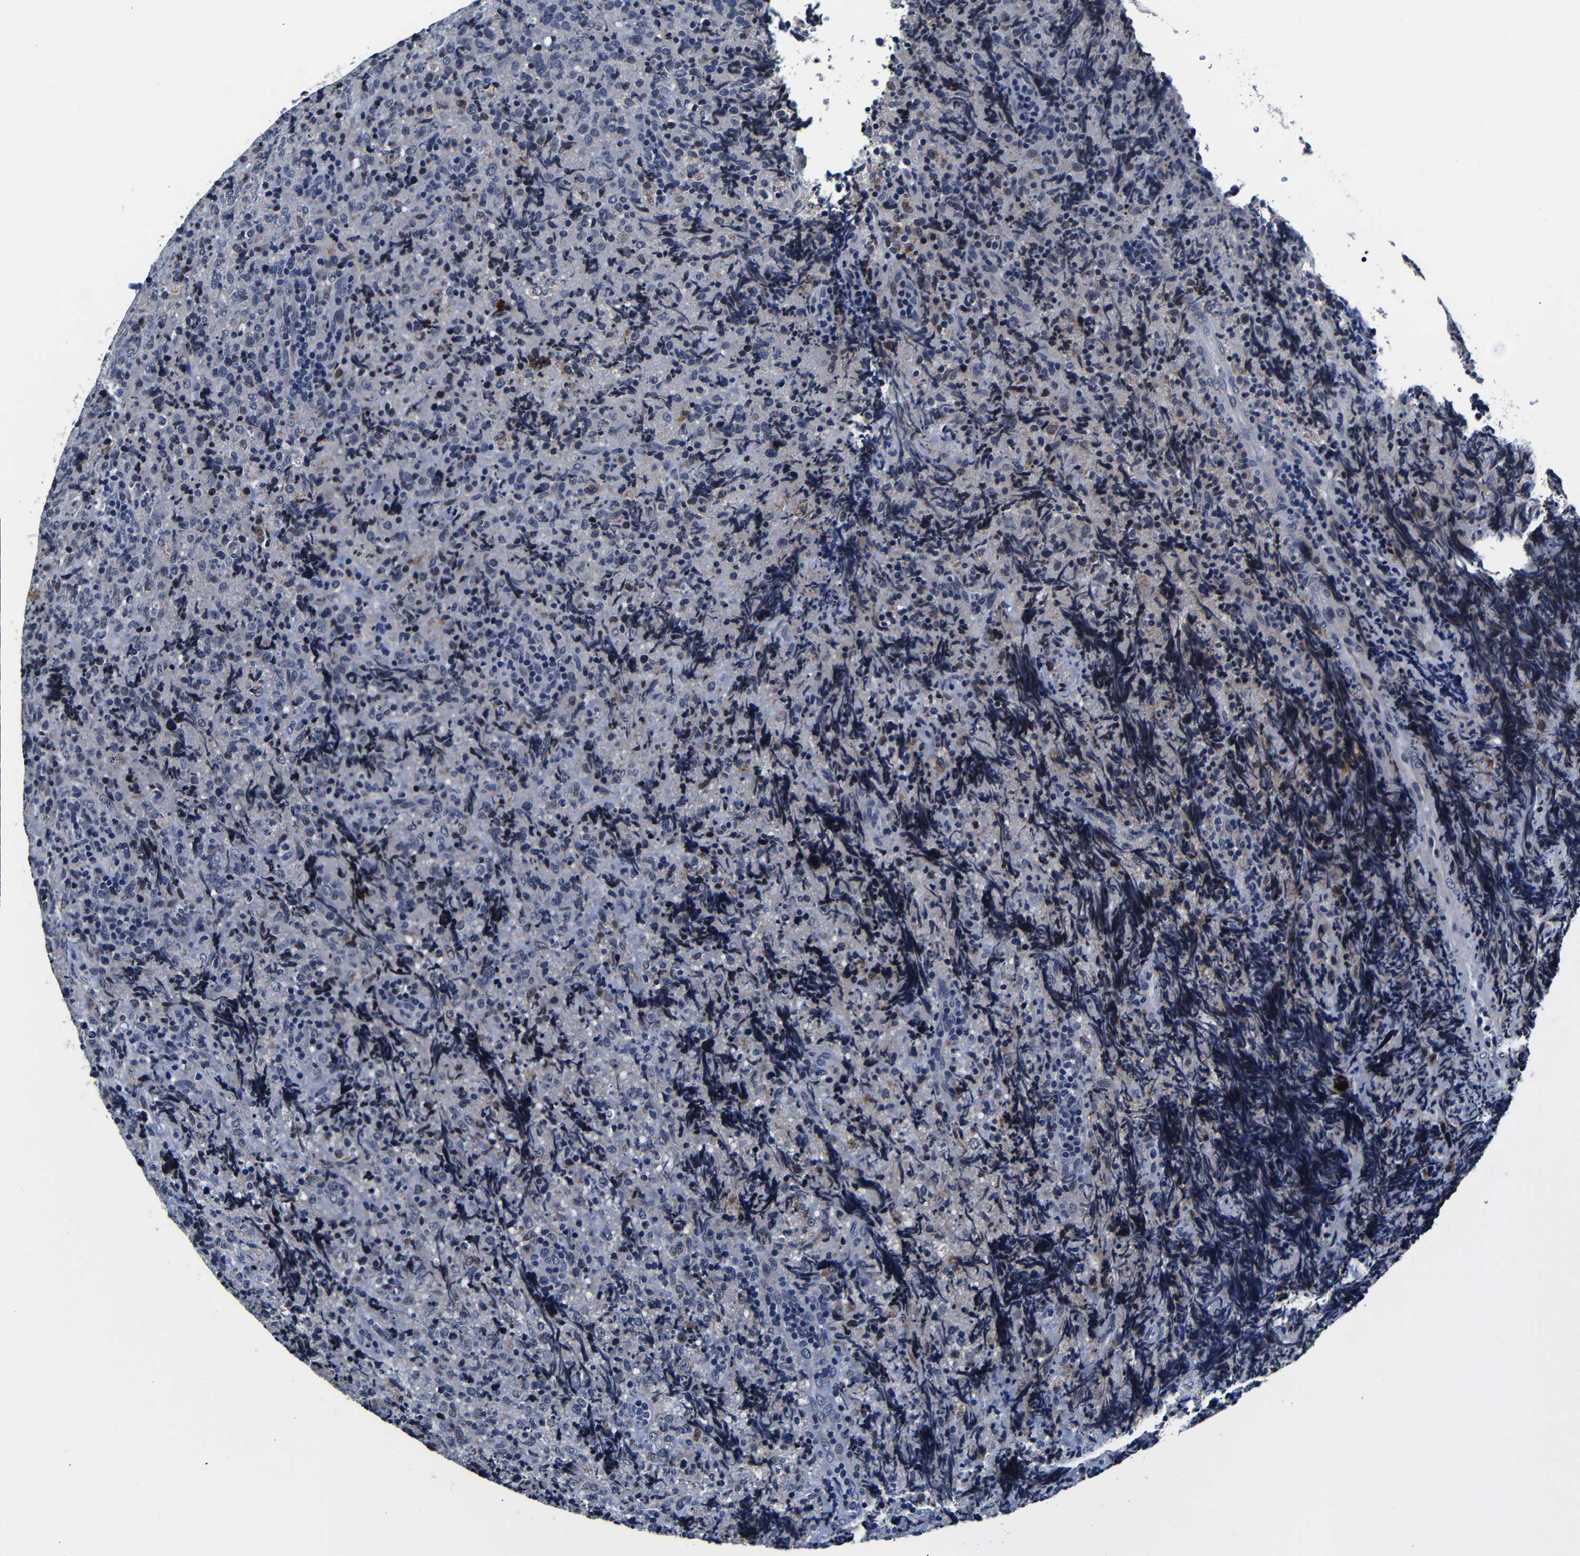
{"staining": {"intensity": "weak", "quantity": "<25%", "location": "cytoplasmic/membranous"}, "tissue": "lymphoma", "cell_type": "Tumor cells", "image_type": "cancer", "snomed": [{"axis": "morphology", "description": "Malignant lymphoma, non-Hodgkin's type, High grade"}, {"axis": "topography", "description": "Tonsil"}], "caption": "Immunohistochemical staining of lymphoma demonstrates no significant expression in tumor cells. Nuclei are stained in blue.", "gene": "DEPP1", "patient": {"sex": "female", "age": 36}}